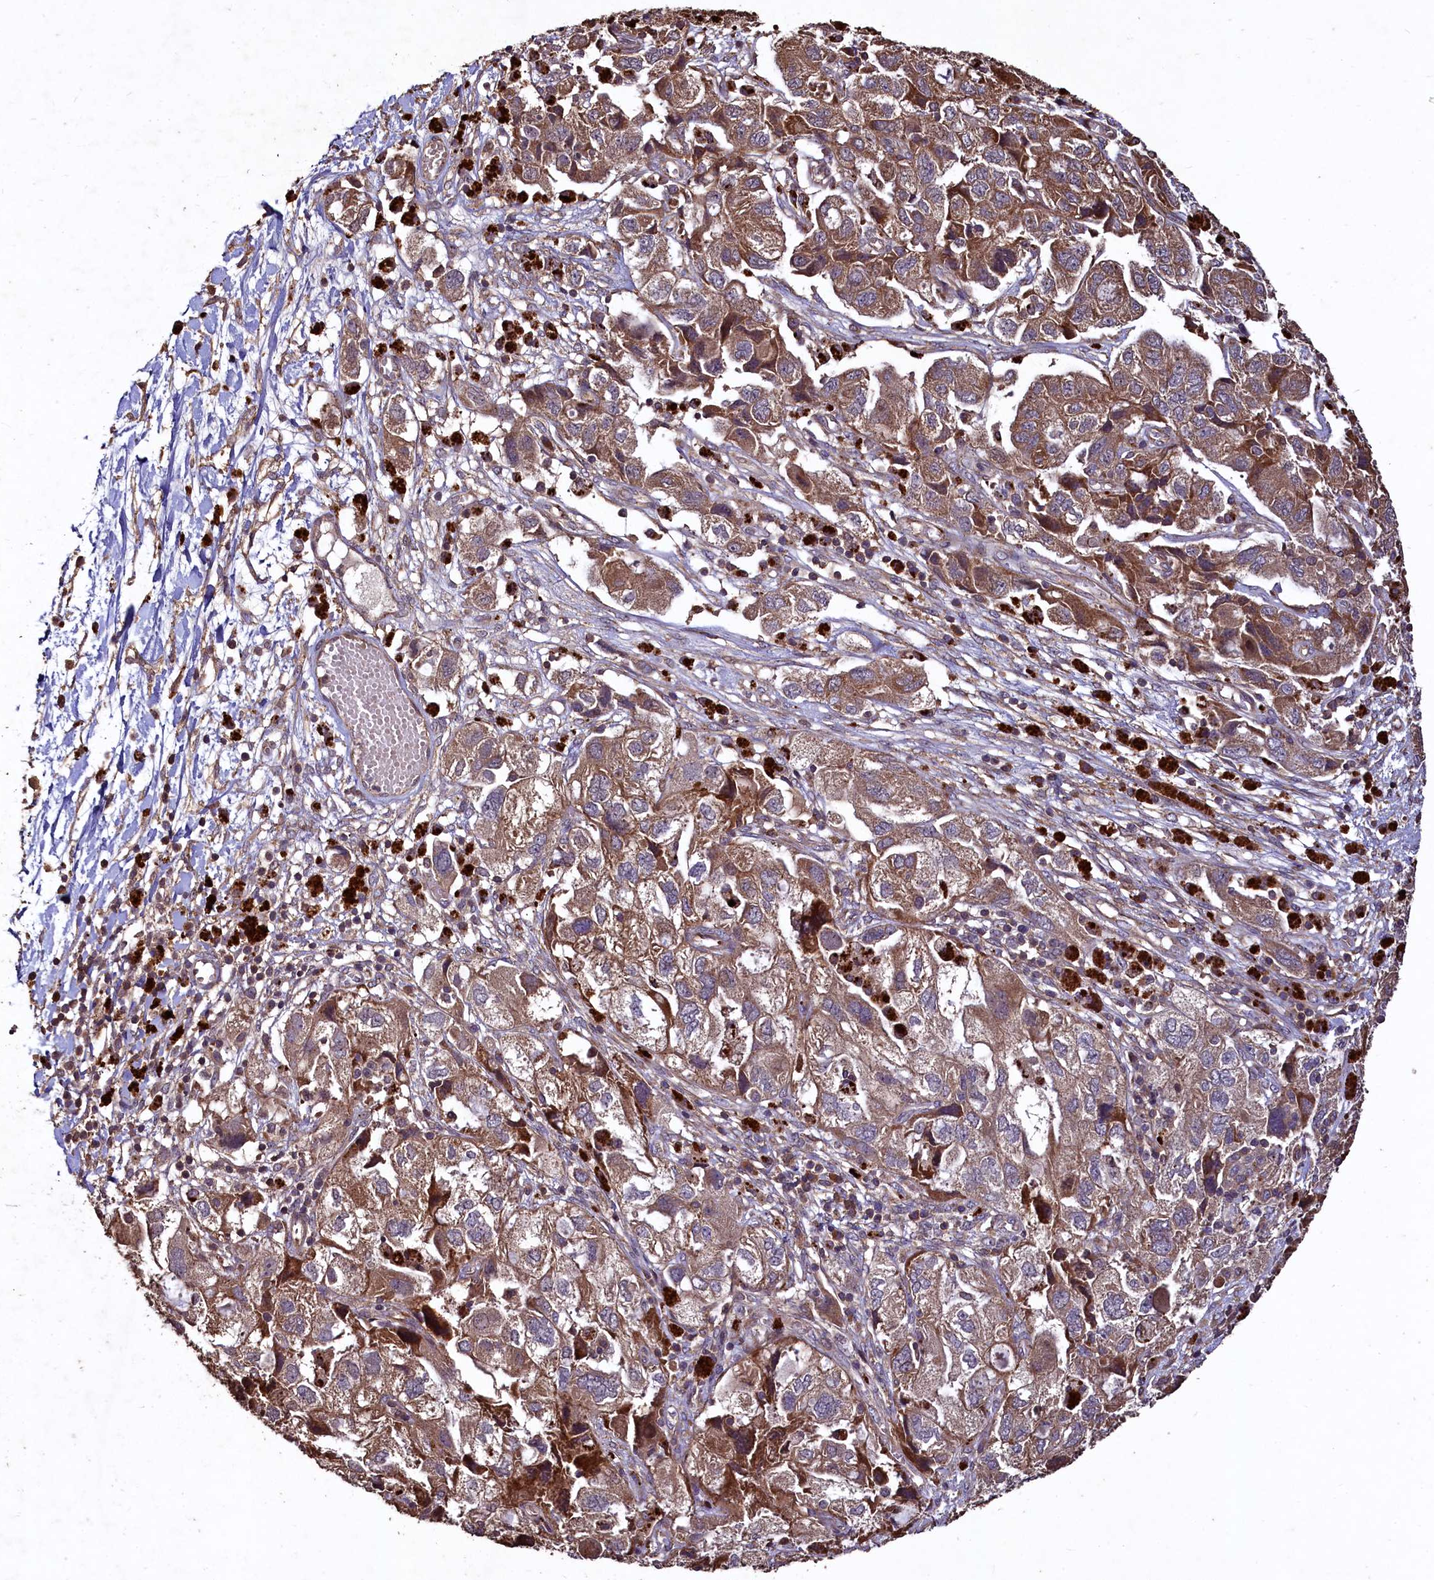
{"staining": {"intensity": "moderate", "quantity": ">75%", "location": "cytoplasmic/membranous"}, "tissue": "ovarian cancer", "cell_type": "Tumor cells", "image_type": "cancer", "snomed": [{"axis": "morphology", "description": "Carcinoma, NOS"}, {"axis": "morphology", "description": "Cystadenocarcinoma, serous, NOS"}, {"axis": "topography", "description": "Ovary"}], "caption": "Immunohistochemistry (IHC) image of ovarian cancer stained for a protein (brown), which exhibits medium levels of moderate cytoplasmic/membranous staining in about >75% of tumor cells.", "gene": "TMEM98", "patient": {"sex": "female", "age": 69}}